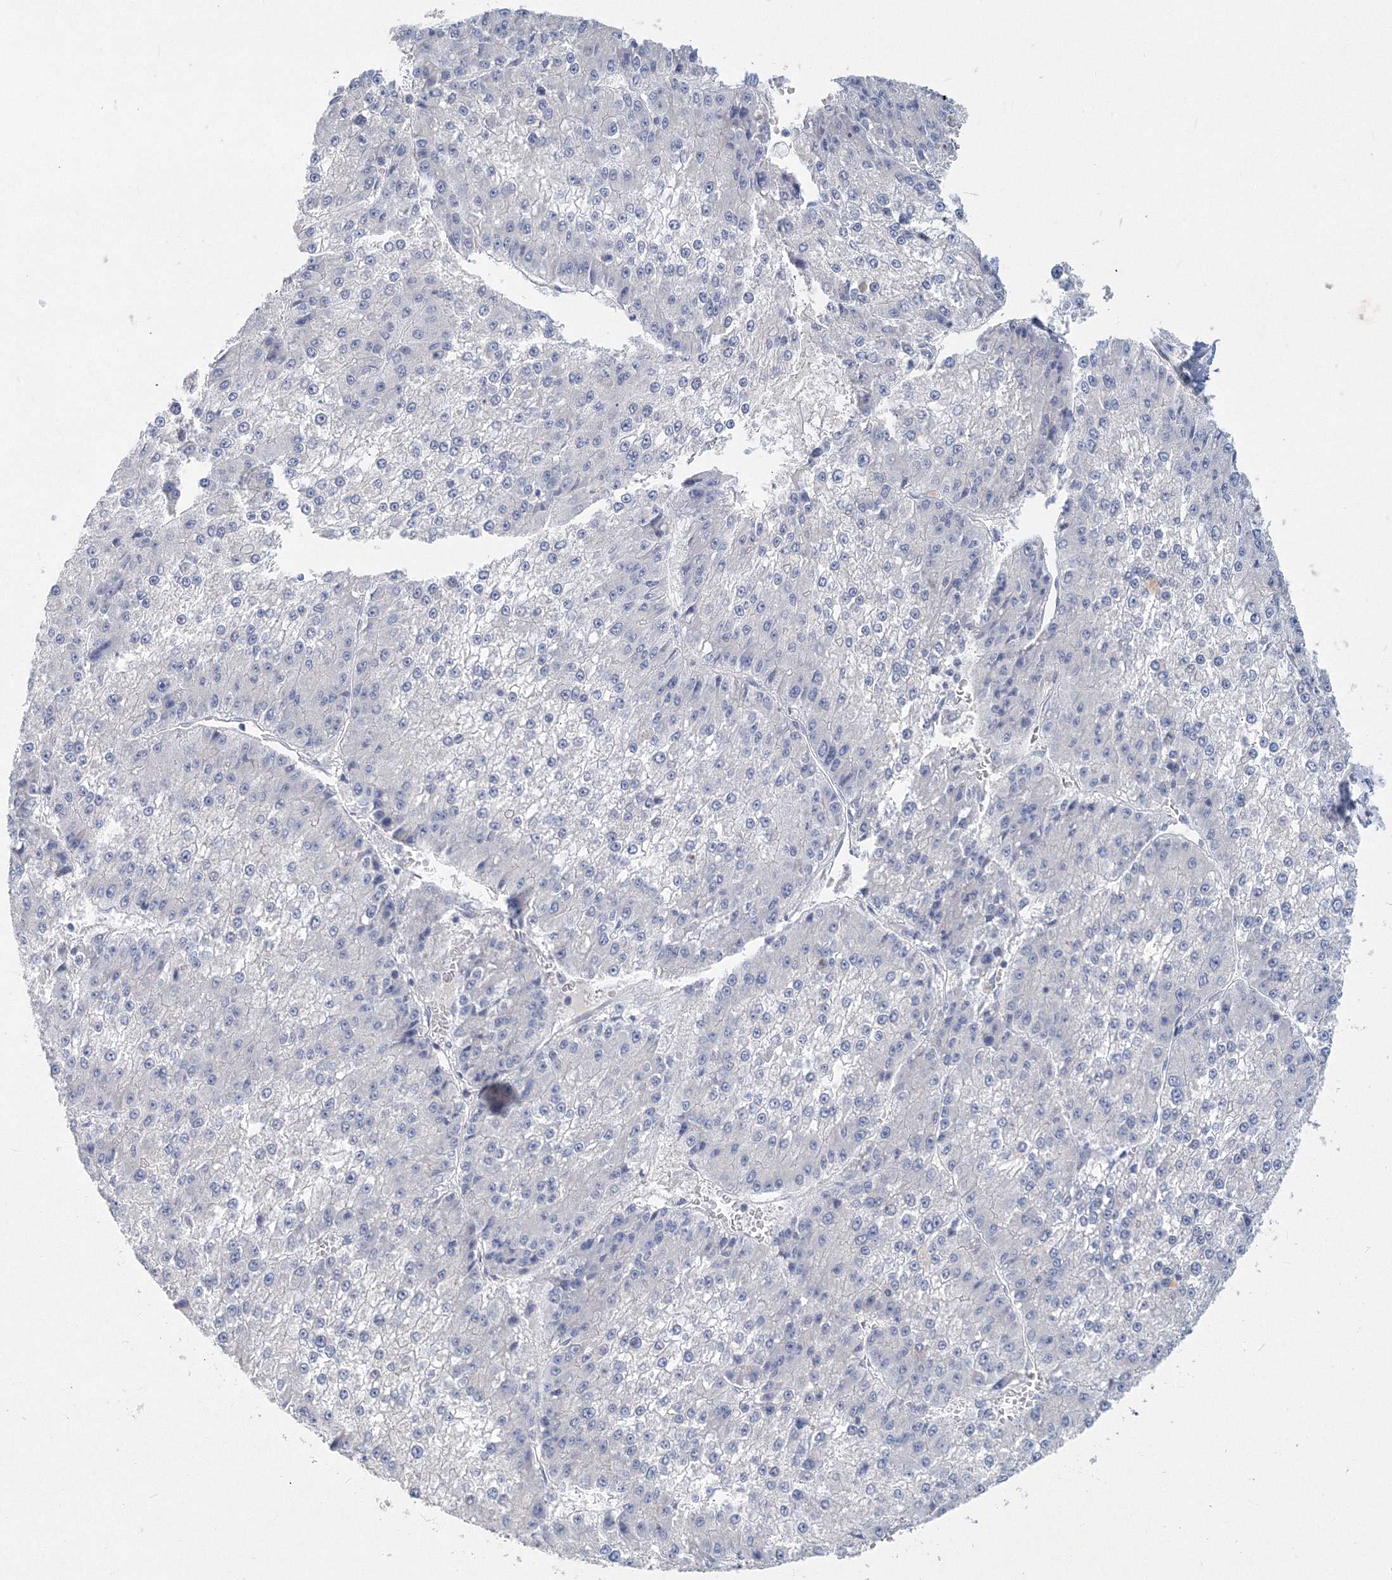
{"staining": {"intensity": "negative", "quantity": "none", "location": "none"}, "tissue": "liver cancer", "cell_type": "Tumor cells", "image_type": "cancer", "snomed": [{"axis": "morphology", "description": "Carcinoma, Hepatocellular, NOS"}, {"axis": "topography", "description": "Liver"}], "caption": "Protein analysis of hepatocellular carcinoma (liver) reveals no significant positivity in tumor cells.", "gene": "OSBPL6", "patient": {"sex": "female", "age": 73}}